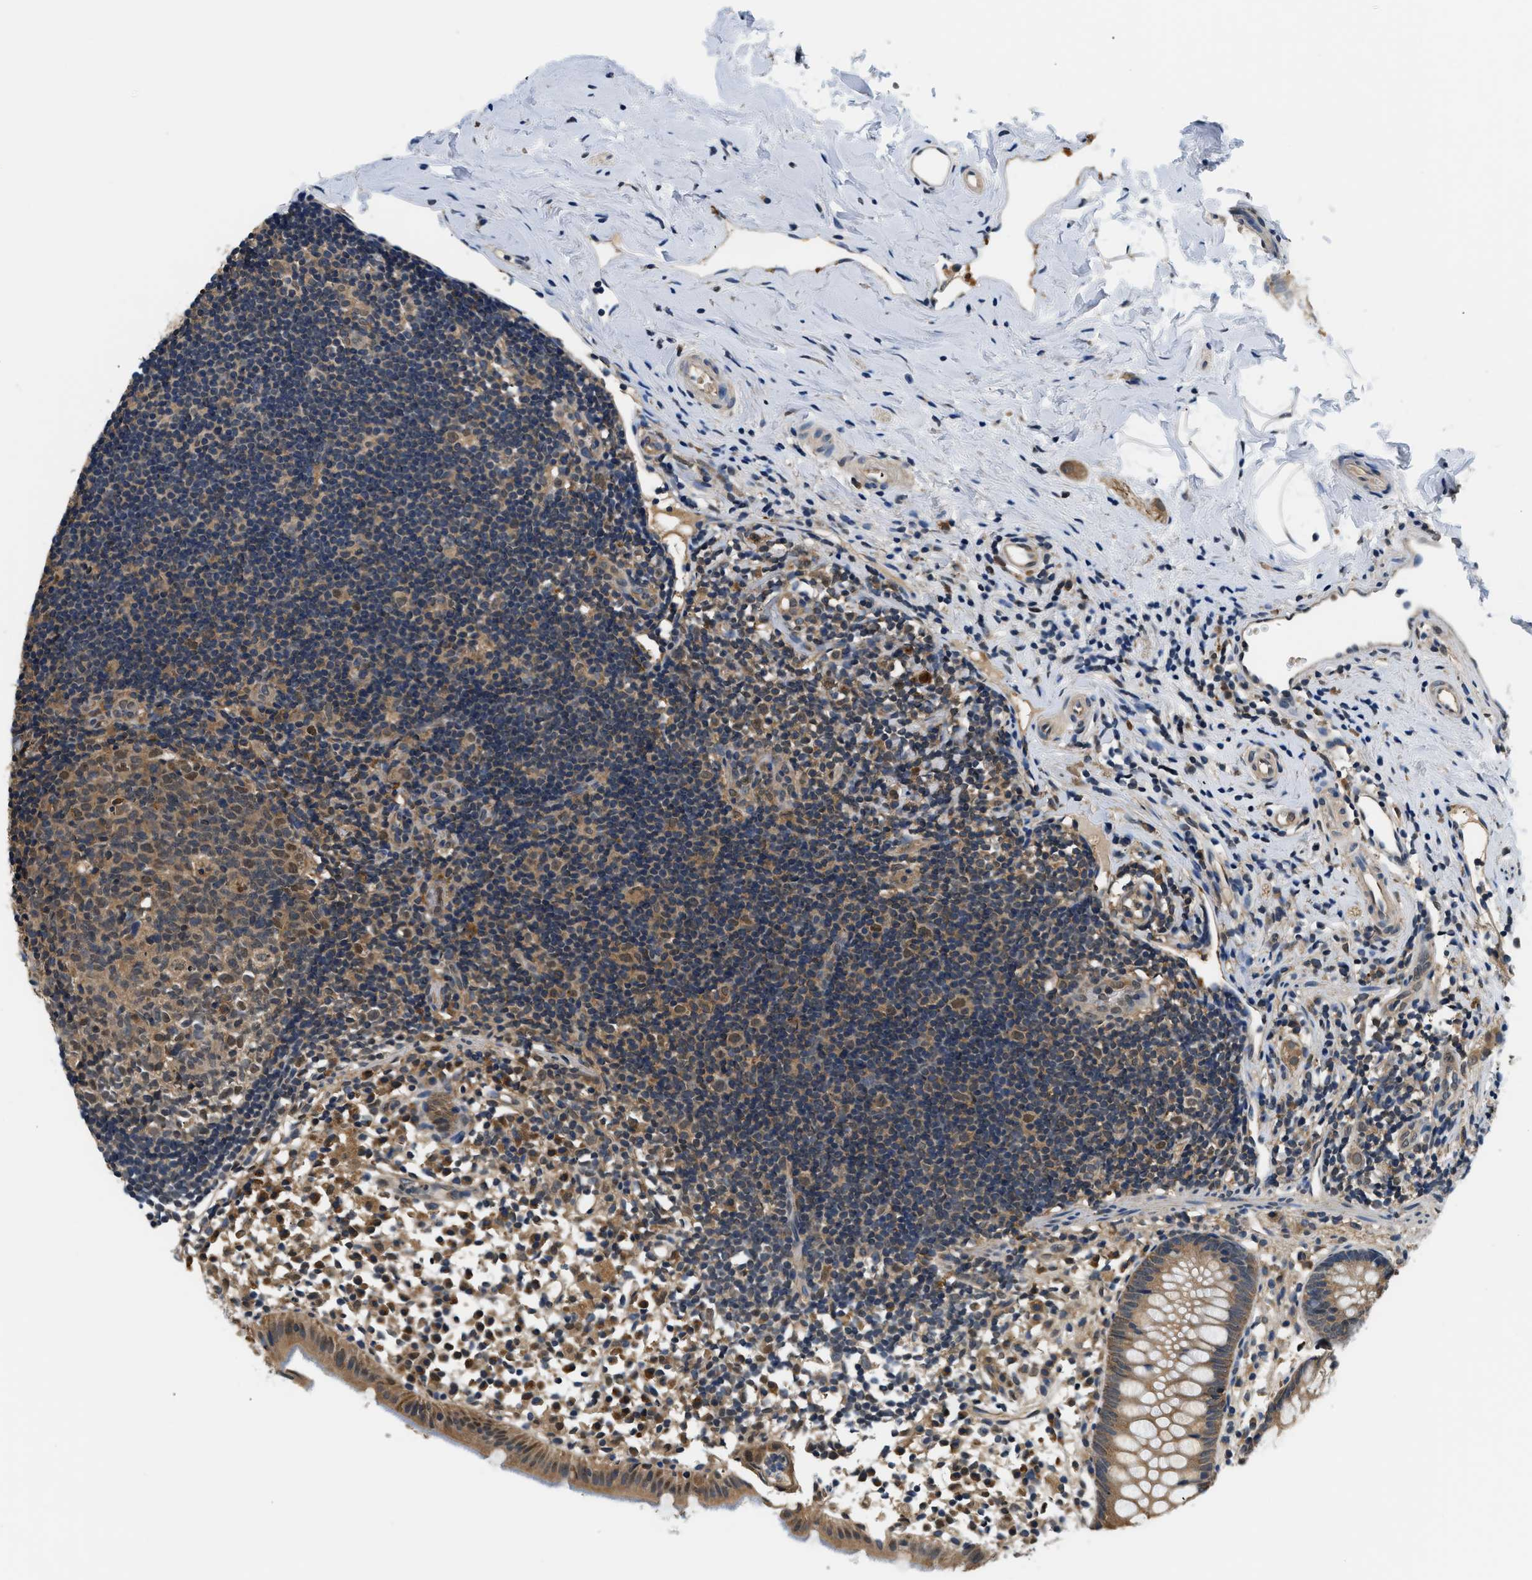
{"staining": {"intensity": "moderate", "quantity": ">75%", "location": "cytoplasmic/membranous"}, "tissue": "appendix", "cell_type": "Glandular cells", "image_type": "normal", "snomed": [{"axis": "morphology", "description": "Normal tissue, NOS"}, {"axis": "topography", "description": "Appendix"}], "caption": "The photomicrograph demonstrates immunohistochemical staining of unremarkable appendix. There is moderate cytoplasmic/membranous expression is present in about >75% of glandular cells. (DAB = brown stain, brightfield microscopy at high magnification).", "gene": "BCL7C", "patient": {"sex": "female", "age": 20}}